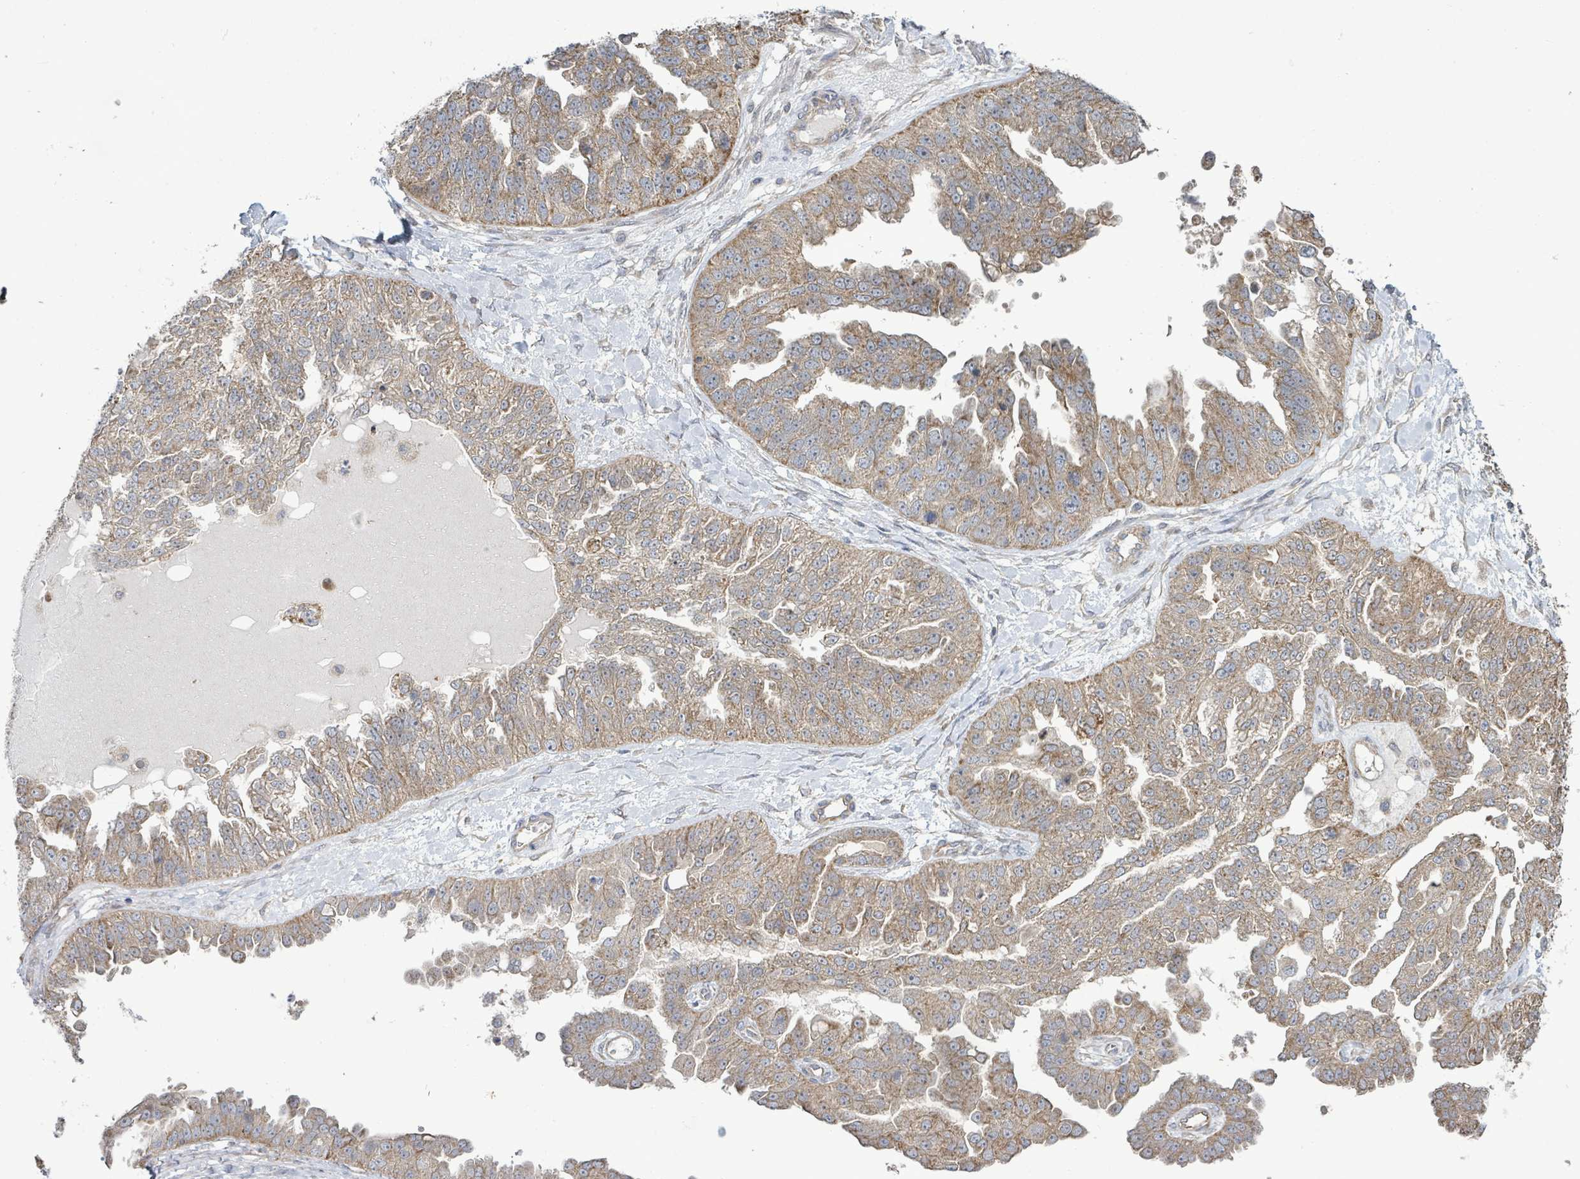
{"staining": {"intensity": "moderate", "quantity": "25%-75%", "location": "cytoplasmic/membranous"}, "tissue": "ovarian cancer", "cell_type": "Tumor cells", "image_type": "cancer", "snomed": [{"axis": "morphology", "description": "Cystadenocarcinoma, serous, NOS"}, {"axis": "topography", "description": "Ovary"}], "caption": "Ovarian serous cystadenocarcinoma stained with a protein marker shows moderate staining in tumor cells.", "gene": "KBTBD11", "patient": {"sex": "female", "age": 58}}